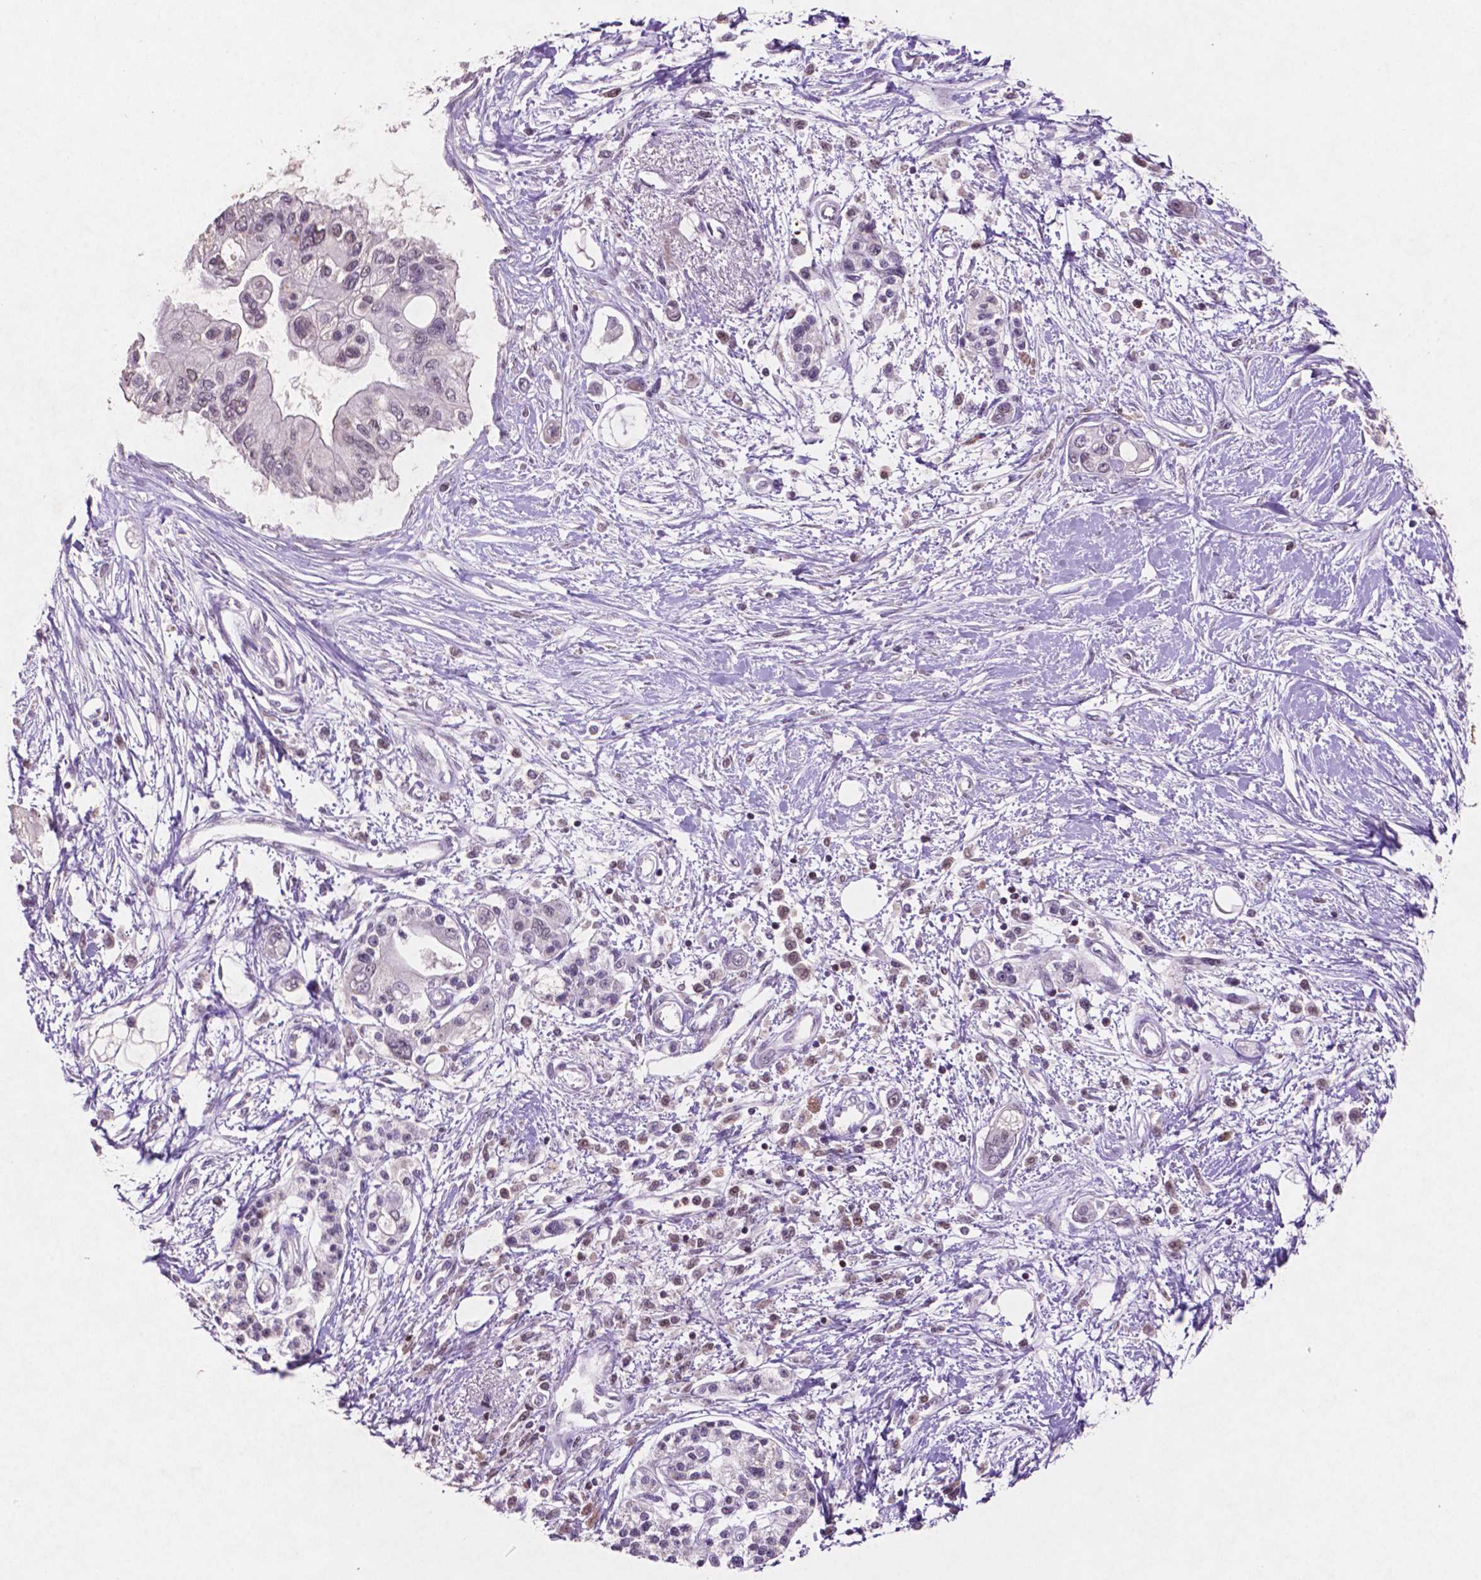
{"staining": {"intensity": "negative", "quantity": "none", "location": "none"}, "tissue": "pancreatic cancer", "cell_type": "Tumor cells", "image_type": "cancer", "snomed": [{"axis": "morphology", "description": "Adenocarcinoma, NOS"}, {"axis": "topography", "description": "Pancreas"}], "caption": "The histopathology image shows no staining of tumor cells in pancreatic cancer (adenocarcinoma).", "gene": "GLRX", "patient": {"sex": "female", "age": 77}}